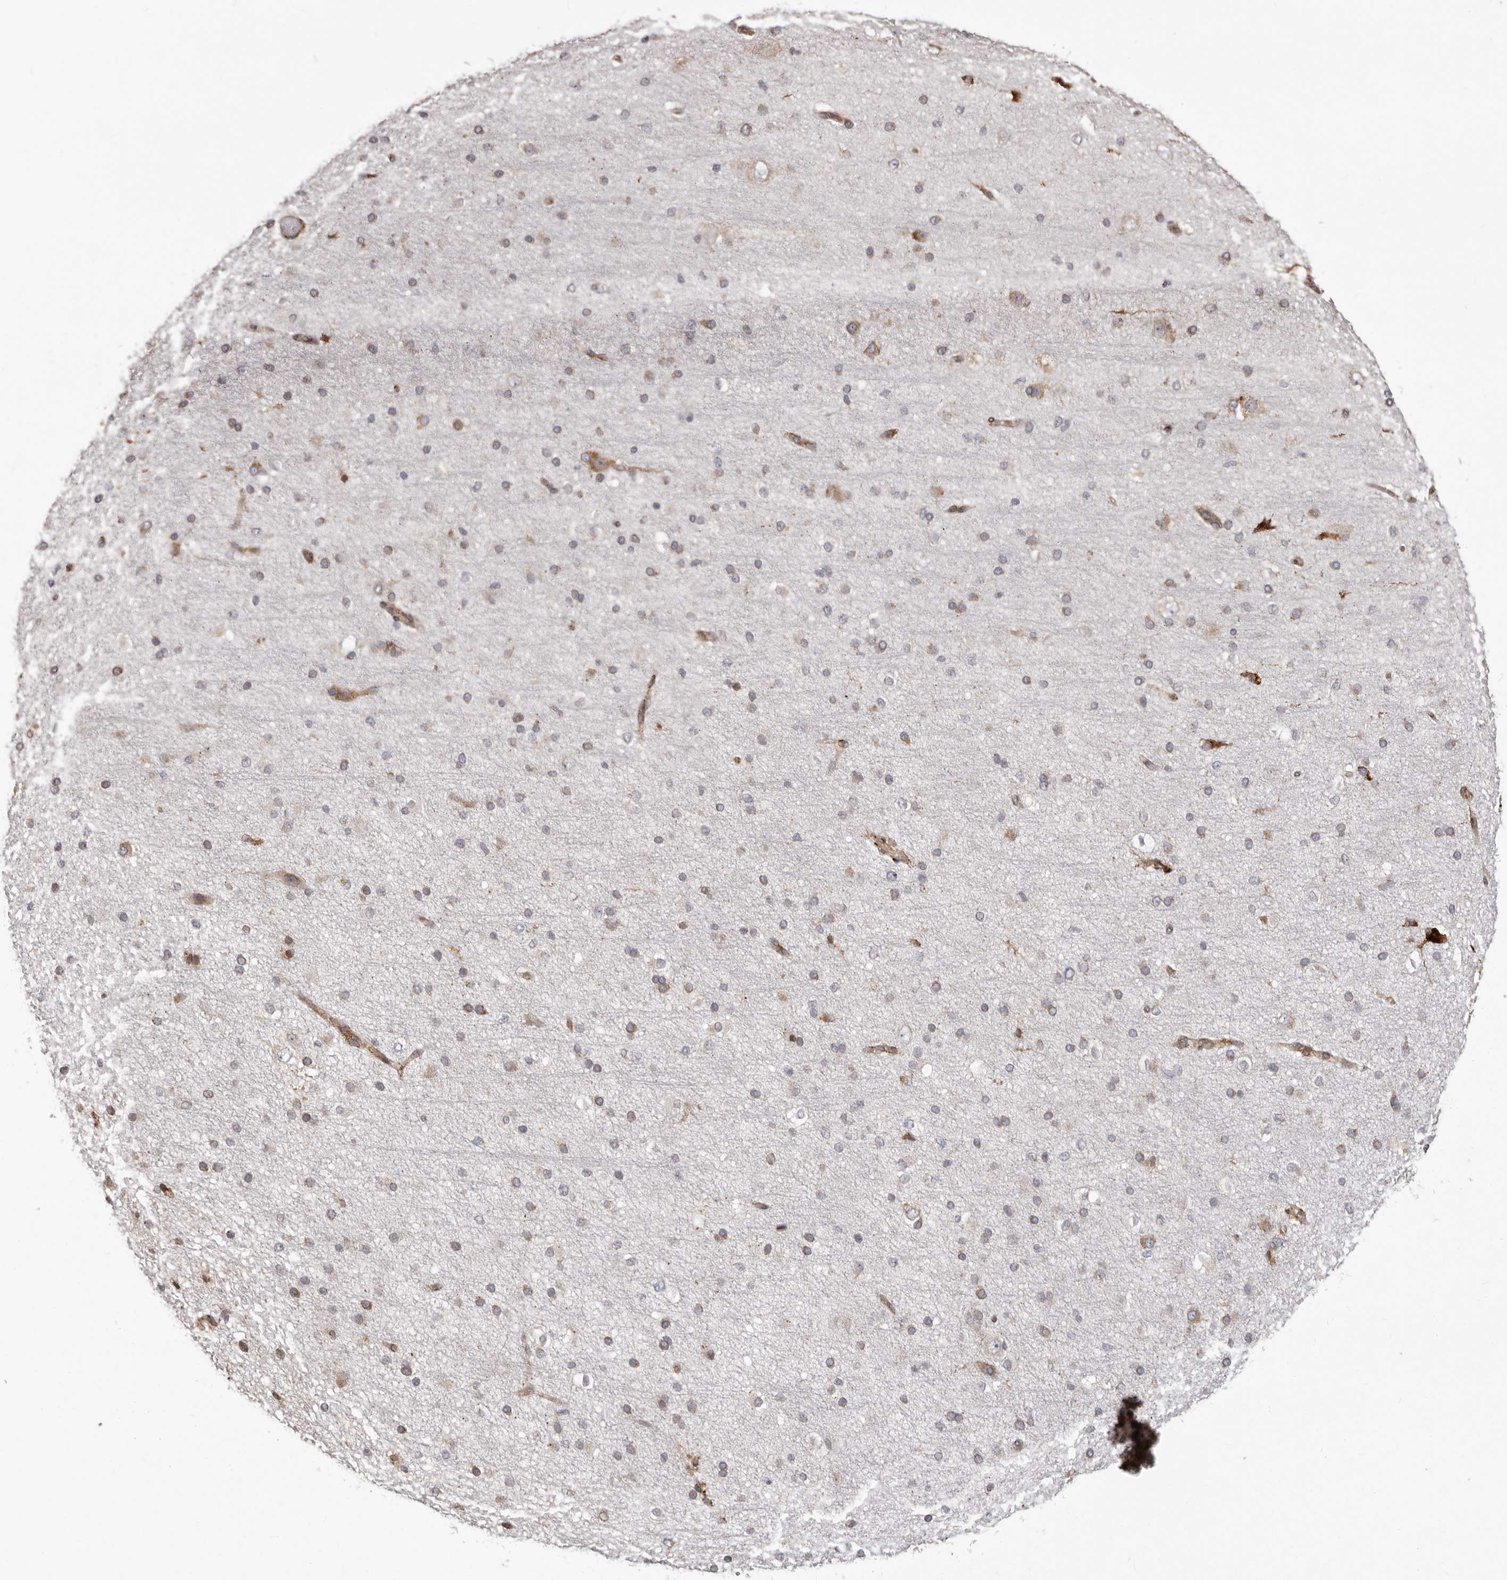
{"staining": {"intensity": "moderate", "quantity": ">75%", "location": "cytoplasmic/membranous"}, "tissue": "cerebral cortex", "cell_type": "Endothelial cells", "image_type": "normal", "snomed": [{"axis": "morphology", "description": "Normal tissue, NOS"}, {"axis": "morphology", "description": "Developmental malformation"}, {"axis": "topography", "description": "Cerebral cortex"}], "caption": "This is a photomicrograph of immunohistochemistry staining of benign cerebral cortex, which shows moderate staining in the cytoplasmic/membranous of endothelial cells.", "gene": "NUP43", "patient": {"sex": "female", "age": 30}}